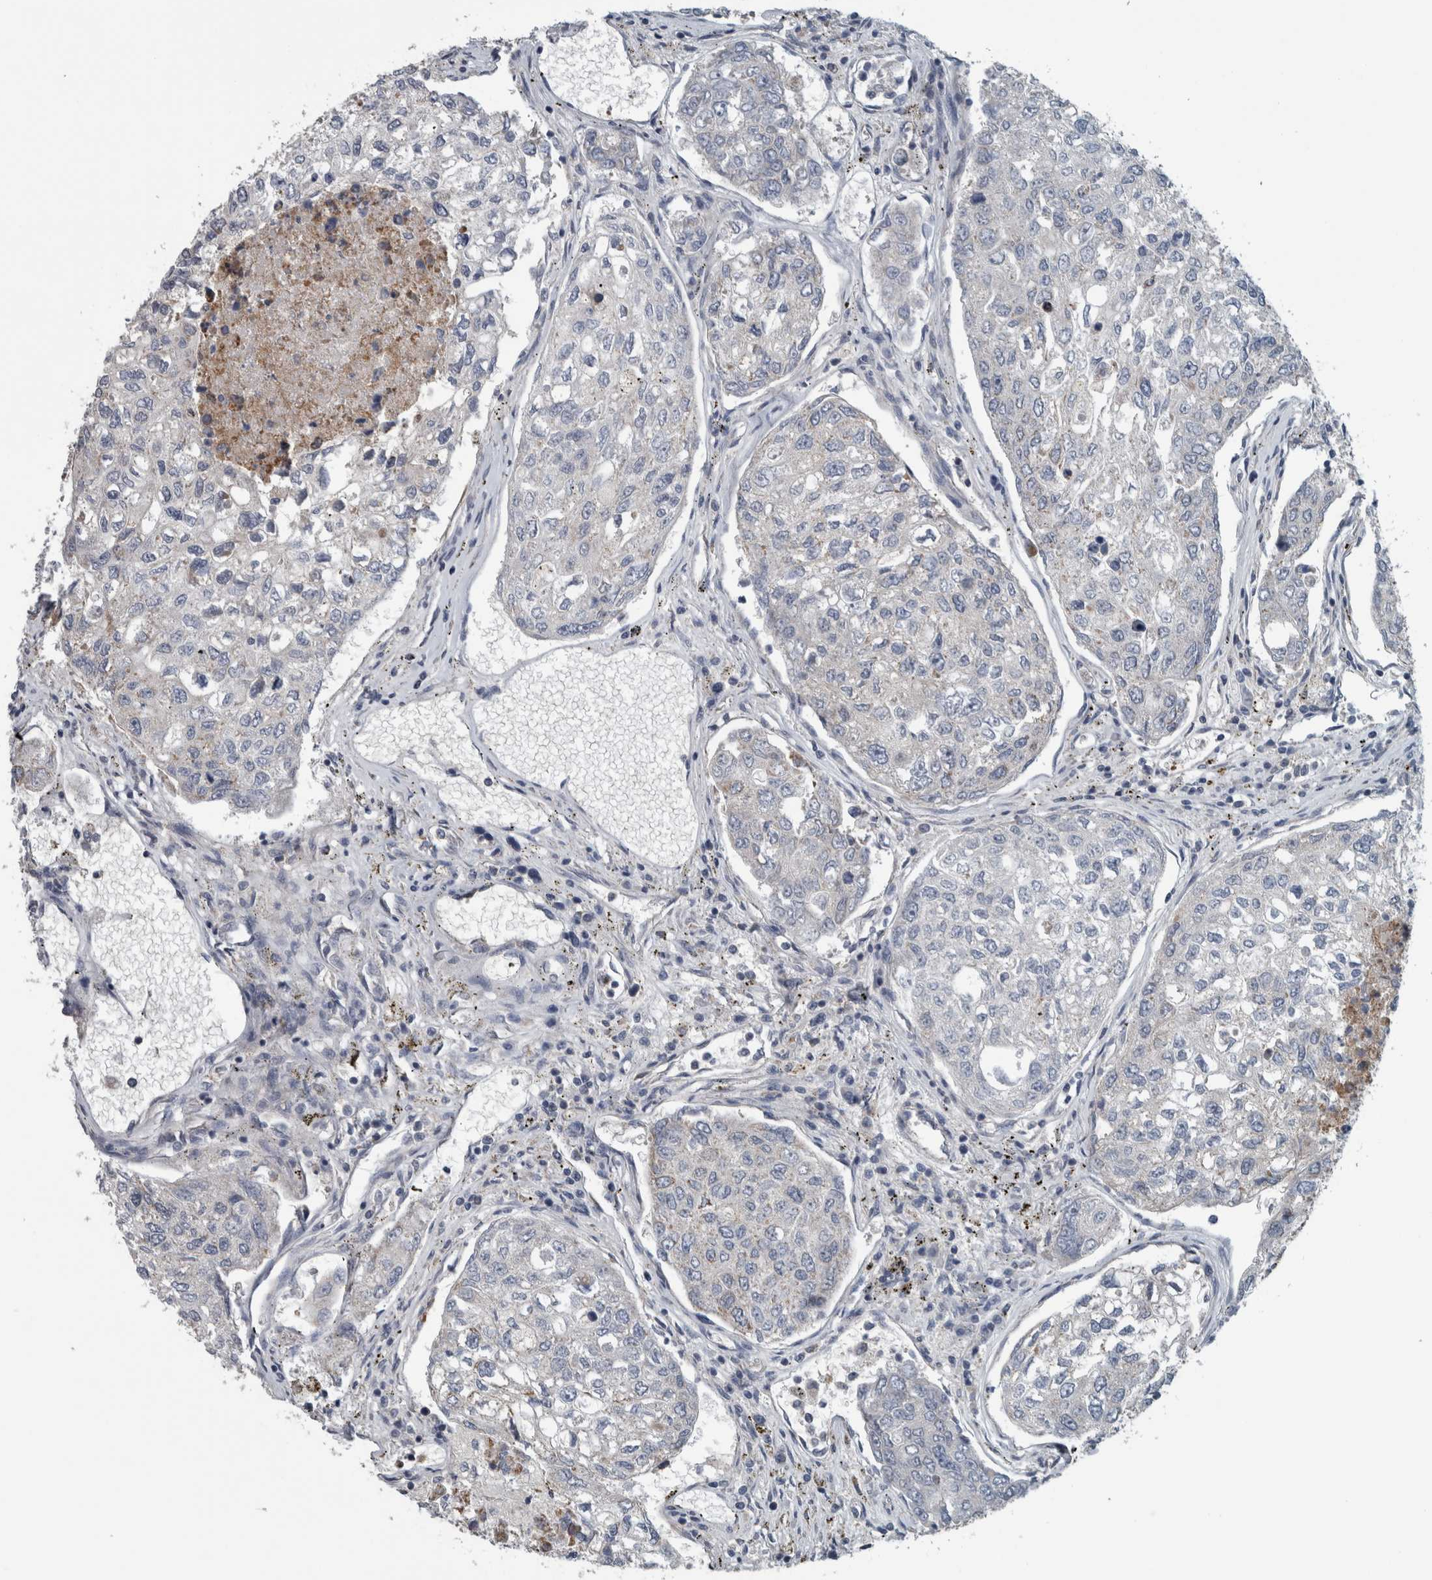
{"staining": {"intensity": "negative", "quantity": "none", "location": "none"}, "tissue": "urothelial cancer", "cell_type": "Tumor cells", "image_type": "cancer", "snomed": [{"axis": "morphology", "description": "Urothelial carcinoma, High grade"}, {"axis": "topography", "description": "Lymph node"}, {"axis": "topography", "description": "Urinary bladder"}], "caption": "IHC histopathology image of neoplastic tissue: high-grade urothelial carcinoma stained with DAB exhibits no significant protein expression in tumor cells.", "gene": "ARMC1", "patient": {"sex": "male", "age": 51}}